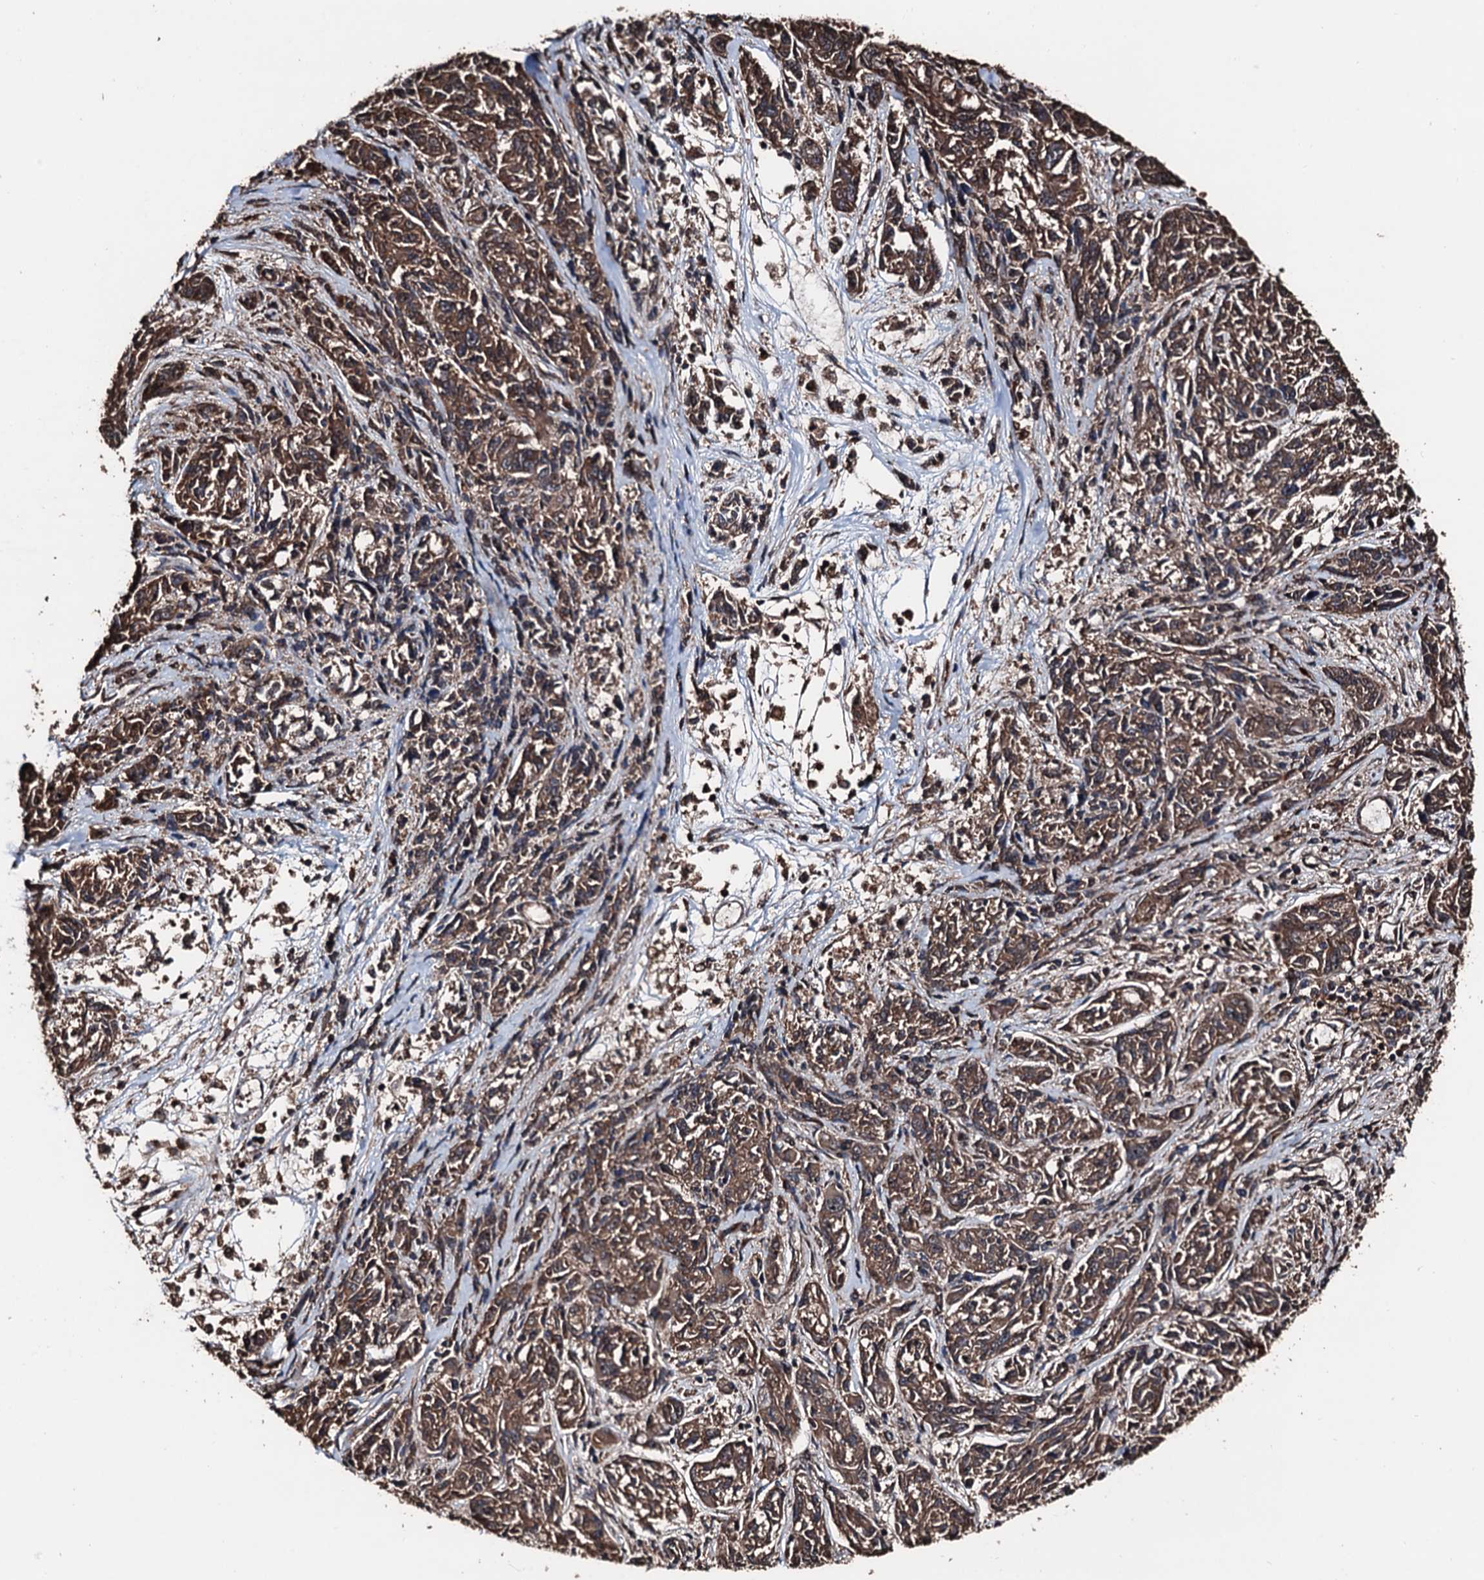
{"staining": {"intensity": "moderate", "quantity": ">75%", "location": "cytoplasmic/membranous"}, "tissue": "melanoma", "cell_type": "Tumor cells", "image_type": "cancer", "snomed": [{"axis": "morphology", "description": "Malignant melanoma, NOS"}, {"axis": "topography", "description": "Skin"}], "caption": "Tumor cells display medium levels of moderate cytoplasmic/membranous staining in approximately >75% of cells in human melanoma. (Brightfield microscopy of DAB IHC at high magnification).", "gene": "KIF18A", "patient": {"sex": "male", "age": 53}}